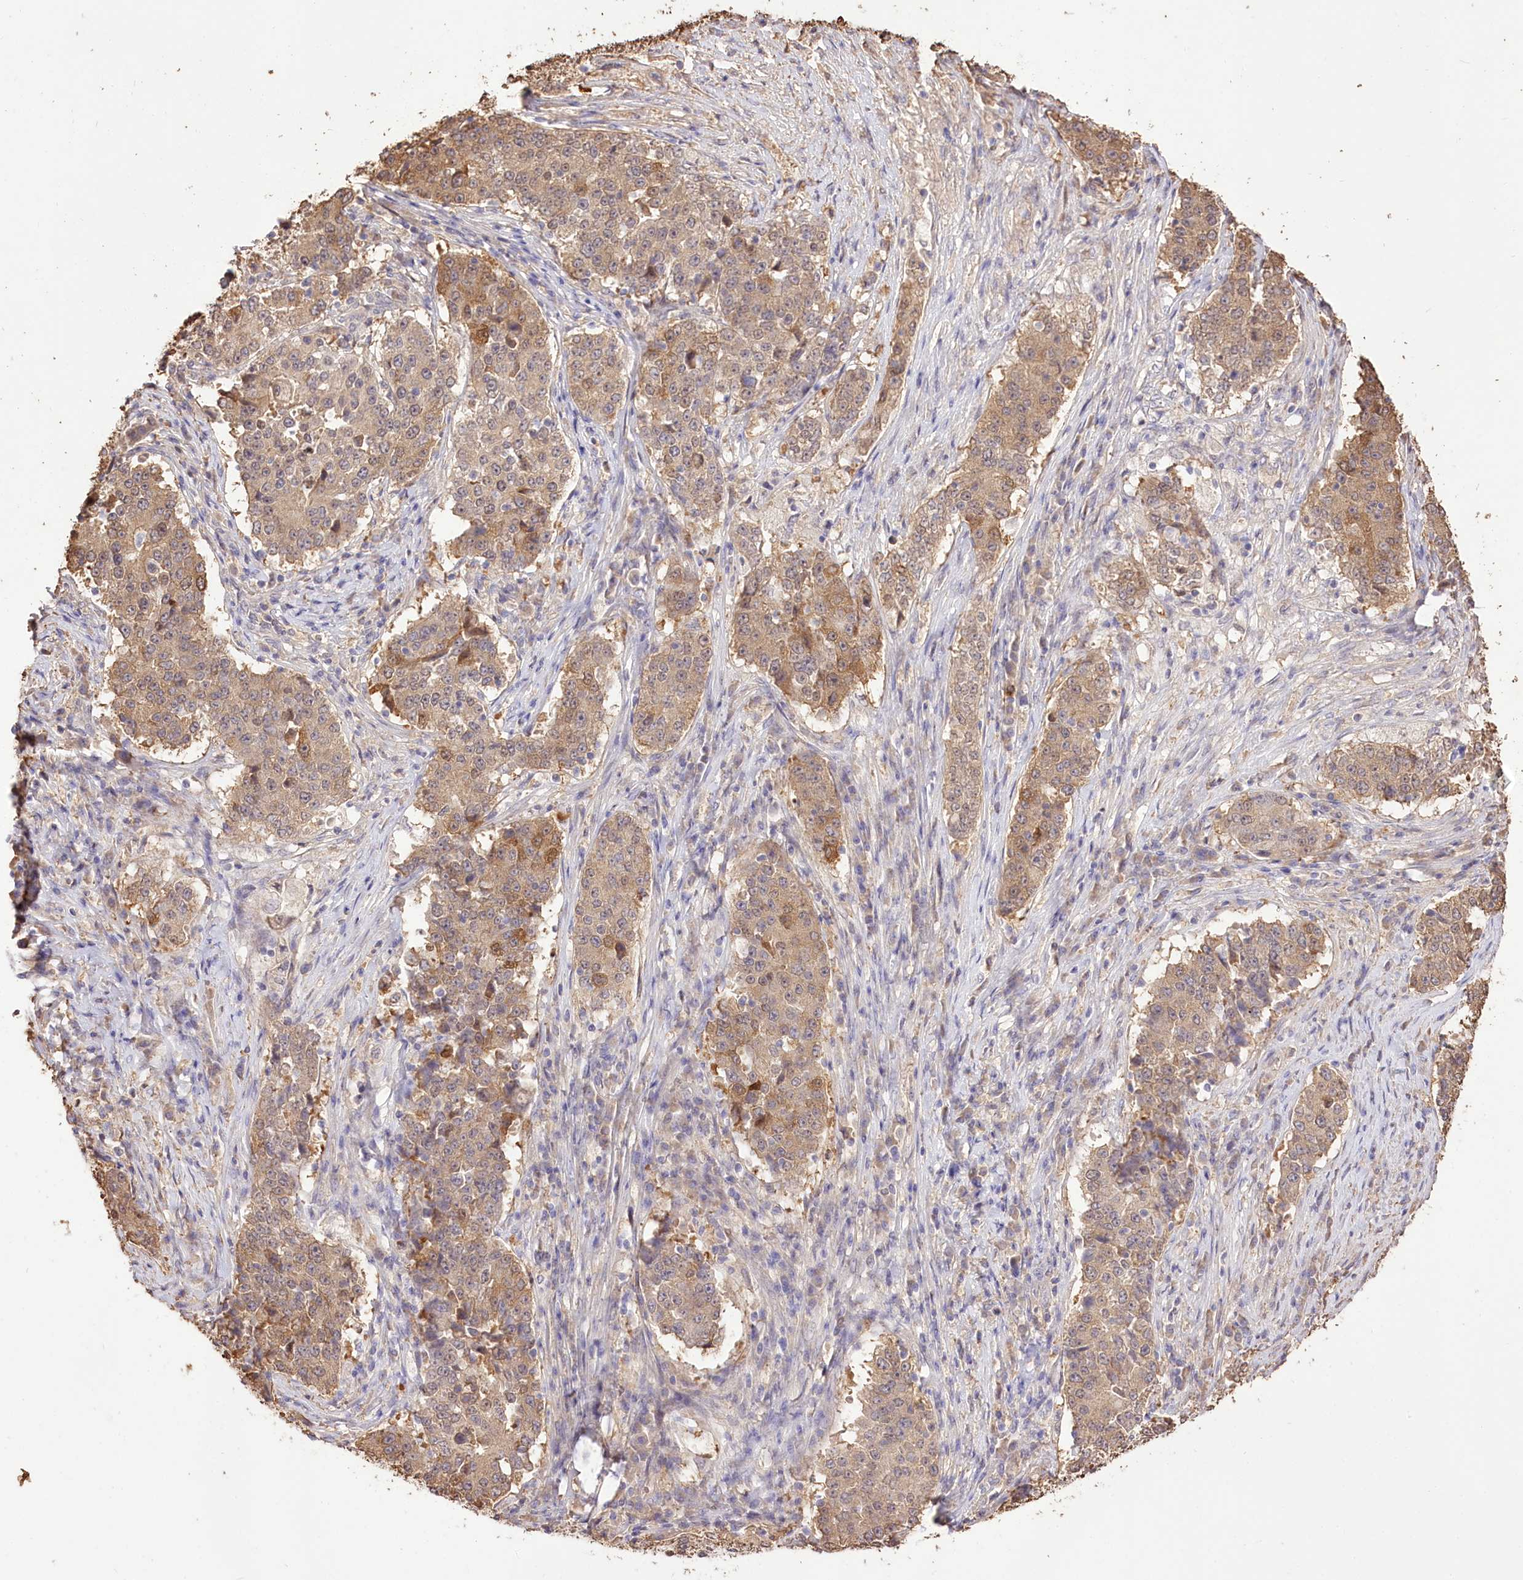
{"staining": {"intensity": "moderate", "quantity": ">75%", "location": "cytoplasmic/membranous"}, "tissue": "stomach cancer", "cell_type": "Tumor cells", "image_type": "cancer", "snomed": [{"axis": "morphology", "description": "Adenocarcinoma, NOS"}, {"axis": "topography", "description": "Stomach"}], "caption": "Stomach adenocarcinoma stained with immunohistochemistry (IHC) displays moderate cytoplasmic/membranous expression in approximately >75% of tumor cells. The protein is shown in brown color, while the nuclei are stained blue.", "gene": "R3HDM2", "patient": {"sex": "male", "age": 59}}